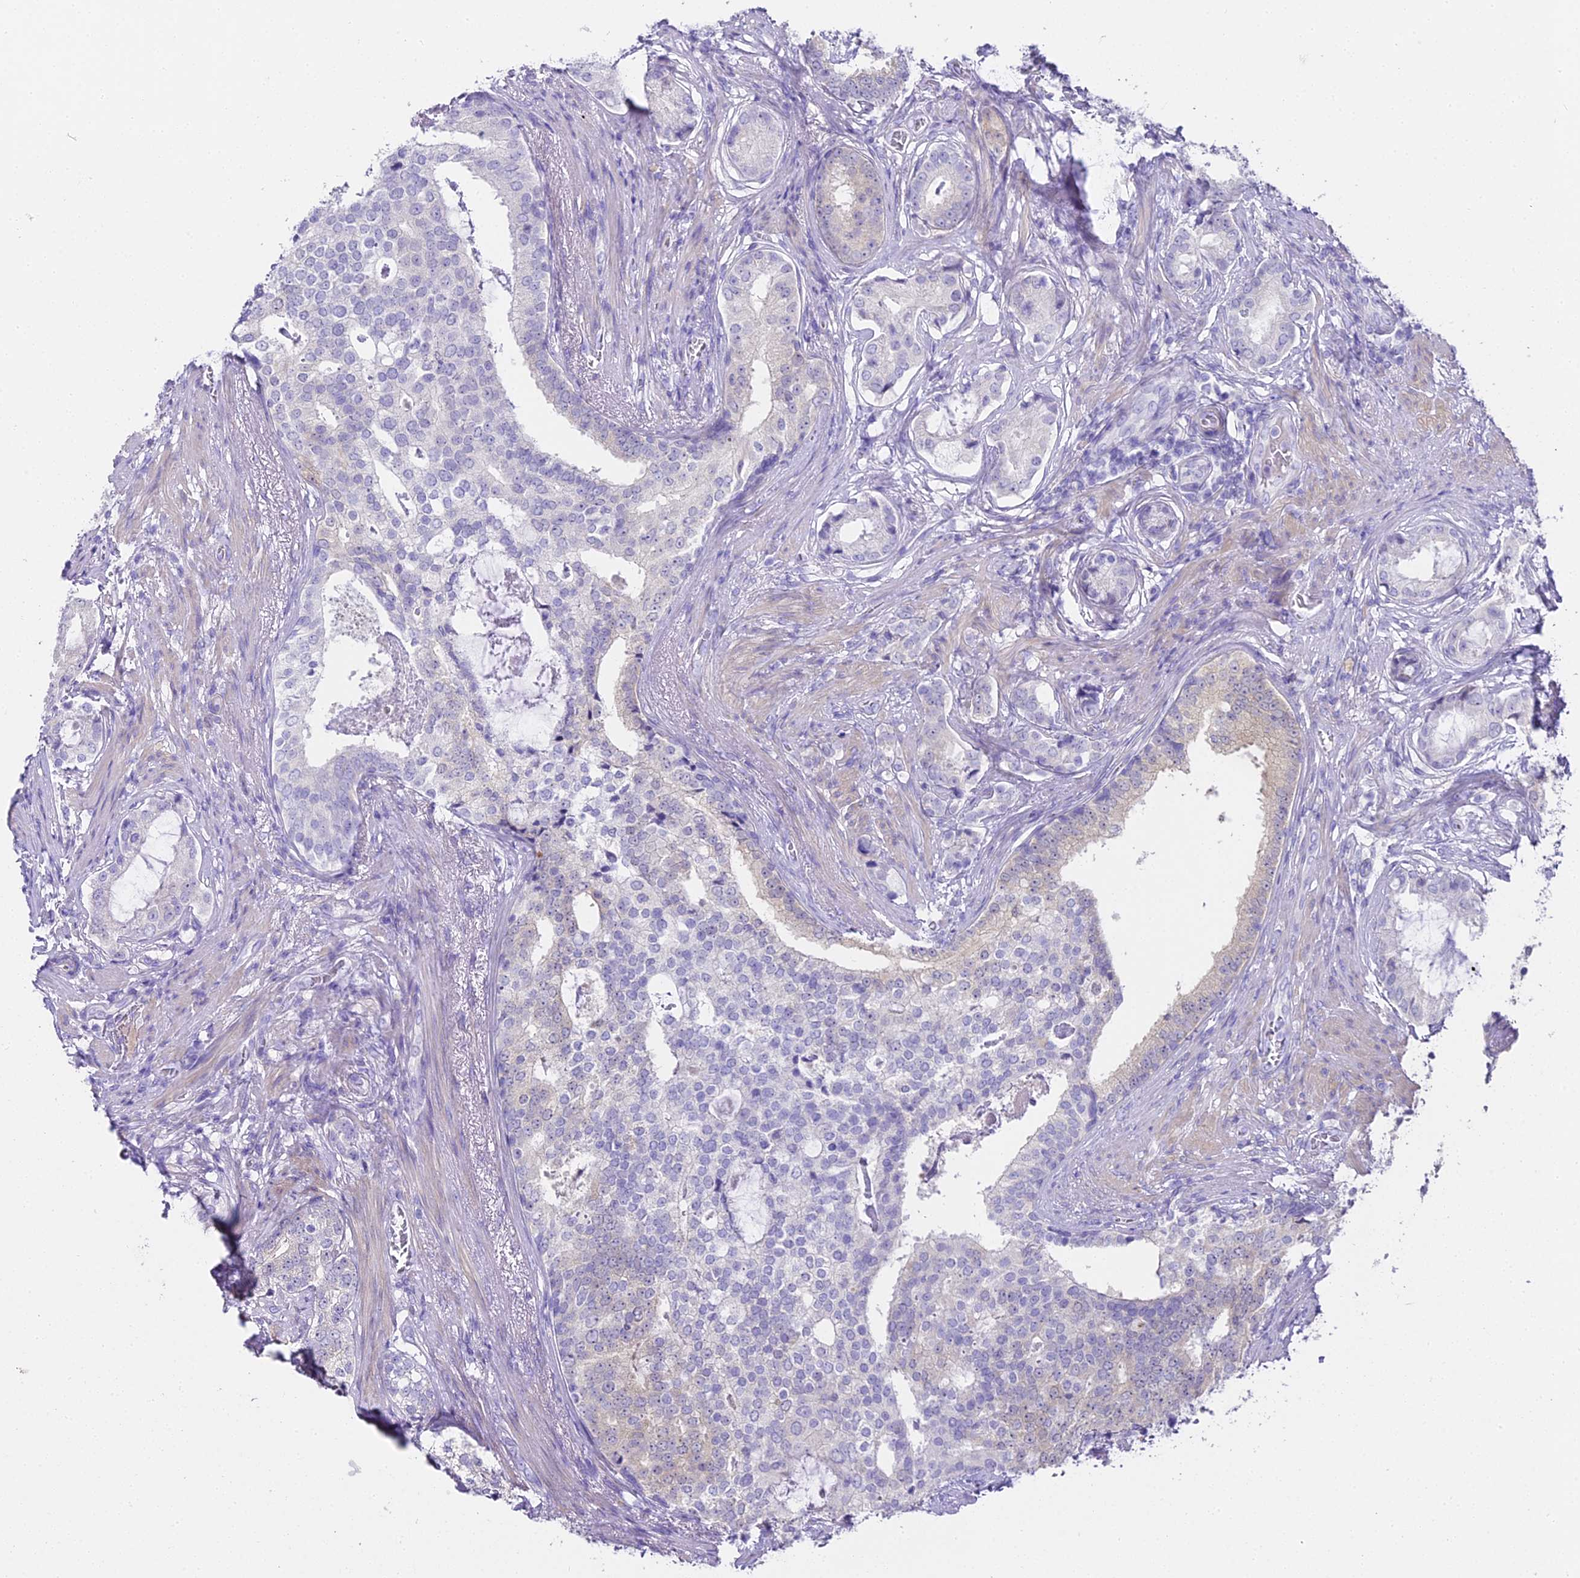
{"staining": {"intensity": "negative", "quantity": "none", "location": "none"}, "tissue": "prostate cancer", "cell_type": "Tumor cells", "image_type": "cancer", "snomed": [{"axis": "morphology", "description": "Adenocarcinoma, Low grade"}, {"axis": "topography", "description": "Prostate"}], "caption": "Tumor cells are negative for brown protein staining in low-grade adenocarcinoma (prostate).", "gene": "ABHD14A-ACY1", "patient": {"sex": "male", "age": 71}}